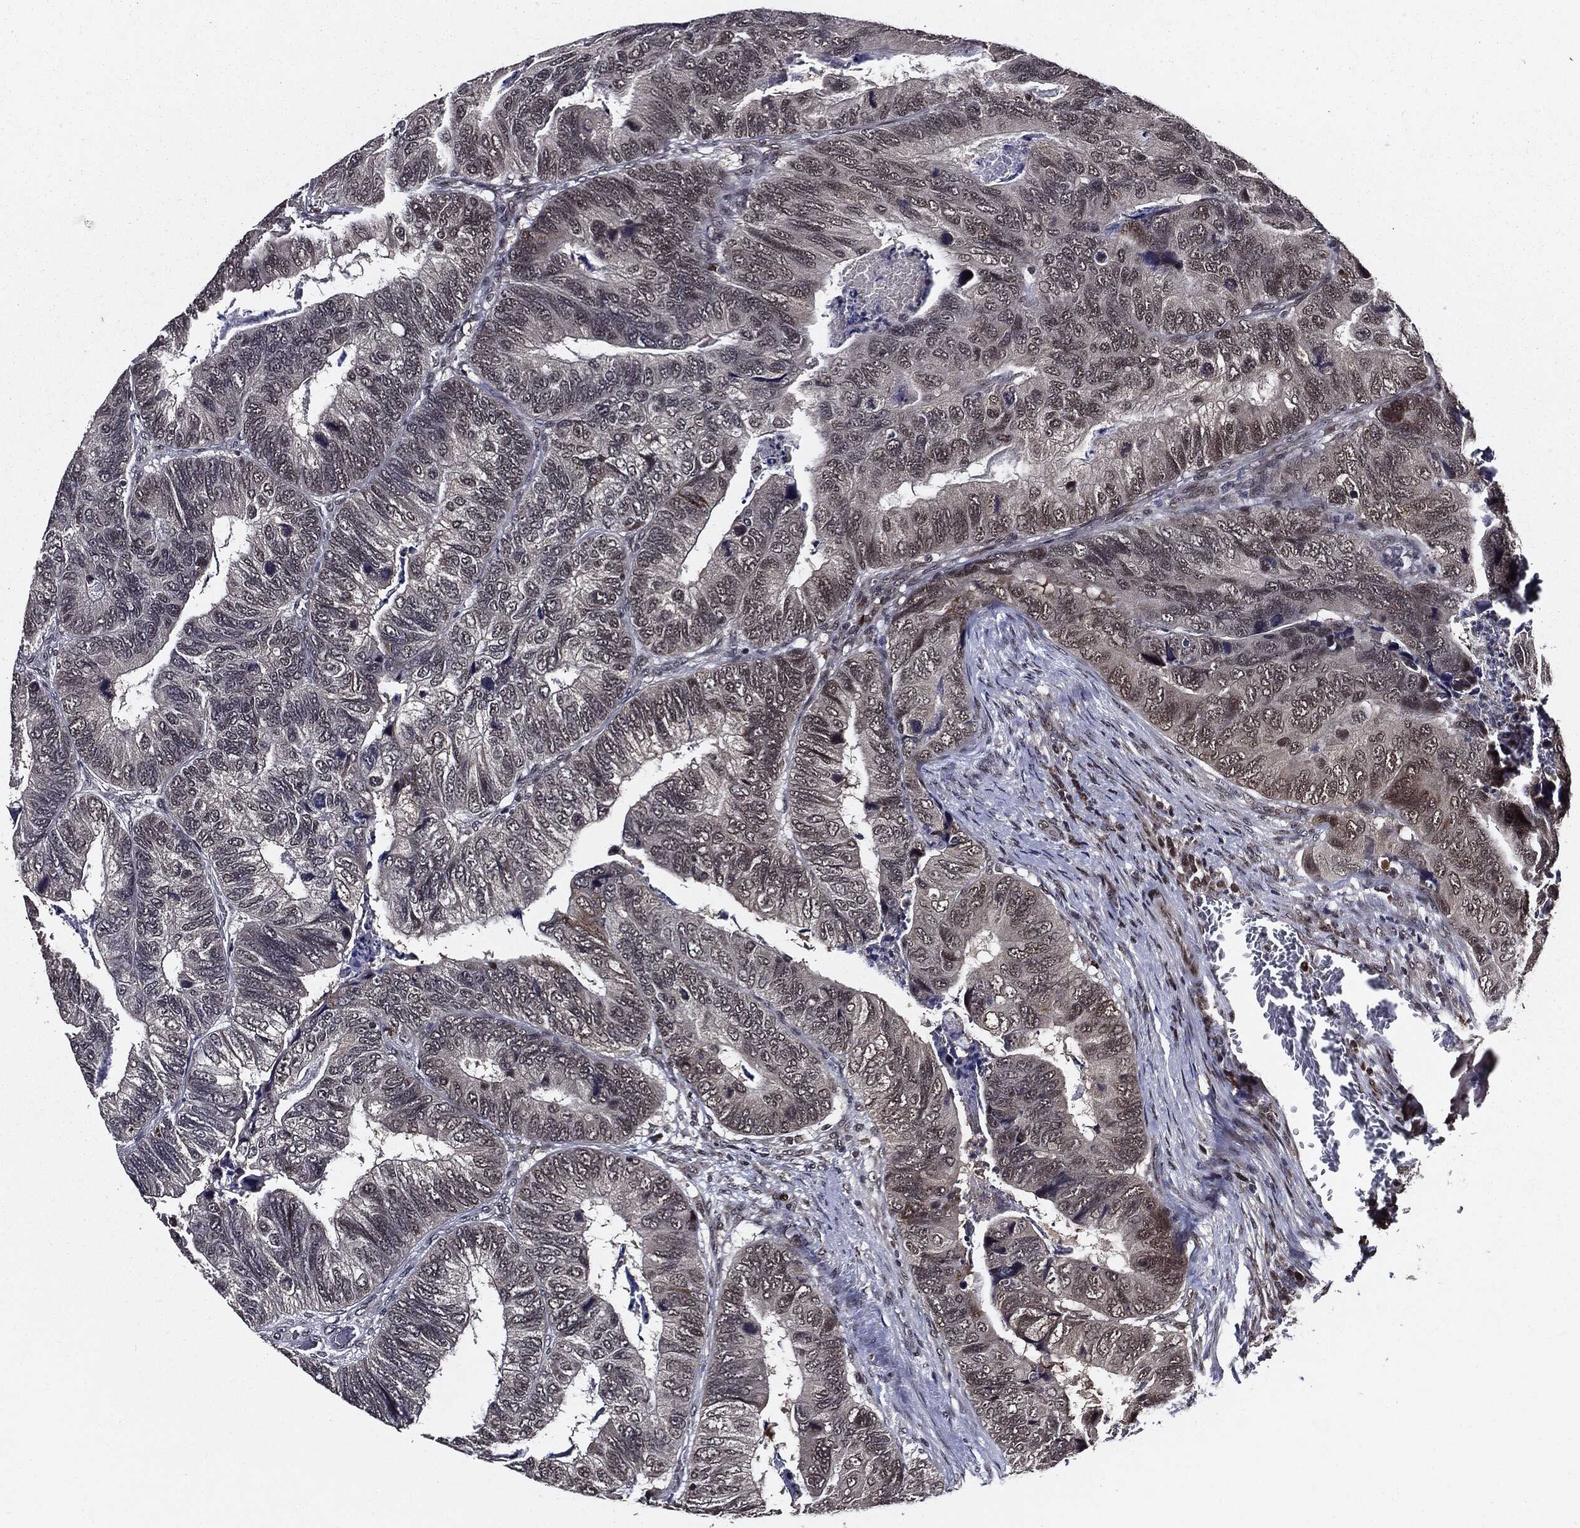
{"staining": {"intensity": "weak", "quantity": "<25%", "location": "cytoplasmic/membranous"}, "tissue": "colorectal cancer", "cell_type": "Tumor cells", "image_type": "cancer", "snomed": [{"axis": "morphology", "description": "Adenocarcinoma, NOS"}, {"axis": "topography", "description": "Colon"}], "caption": "Immunohistochemical staining of colorectal cancer (adenocarcinoma) demonstrates no significant staining in tumor cells. (DAB (3,3'-diaminobenzidine) IHC with hematoxylin counter stain).", "gene": "SUGT1", "patient": {"sex": "female", "age": 67}}